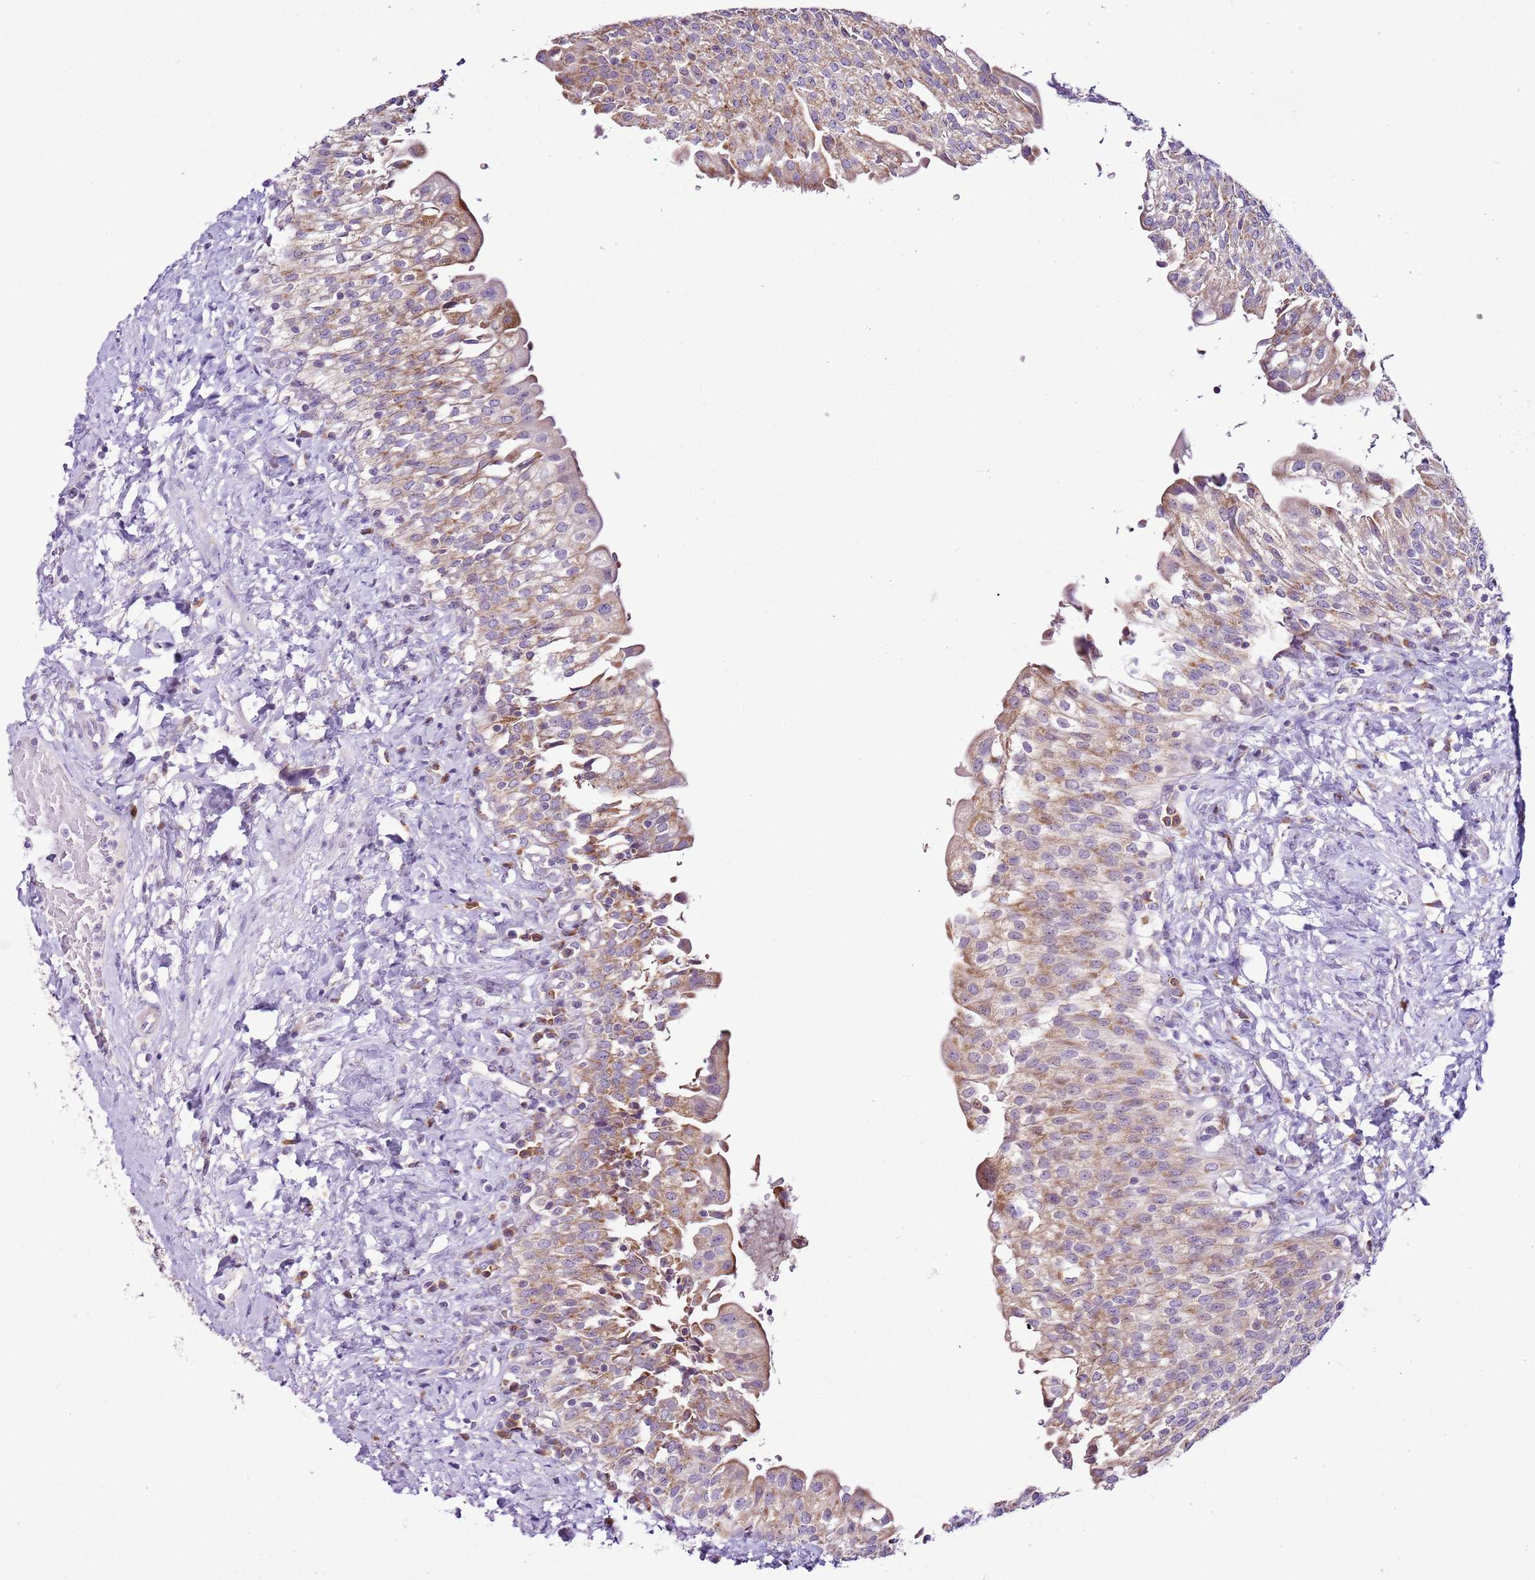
{"staining": {"intensity": "moderate", "quantity": ">75%", "location": "cytoplasmic/membranous"}, "tissue": "urinary bladder", "cell_type": "Urothelial cells", "image_type": "normal", "snomed": [{"axis": "morphology", "description": "Normal tissue, NOS"}, {"axis": "morphology", "description": "Inflammation, NOS"}, {"axis": "topography", "description": "Urinary bladder"}], "caption": "Immunohistochemistry micrograph of benign urinary bladder stained for a protein (brown), which reveals medium levels of moderate cytoplasmic/membranous staining in about >75% of urothelial cells.", "gene": "MRPL36", "patient": {"sex": "male", "age": 64}}